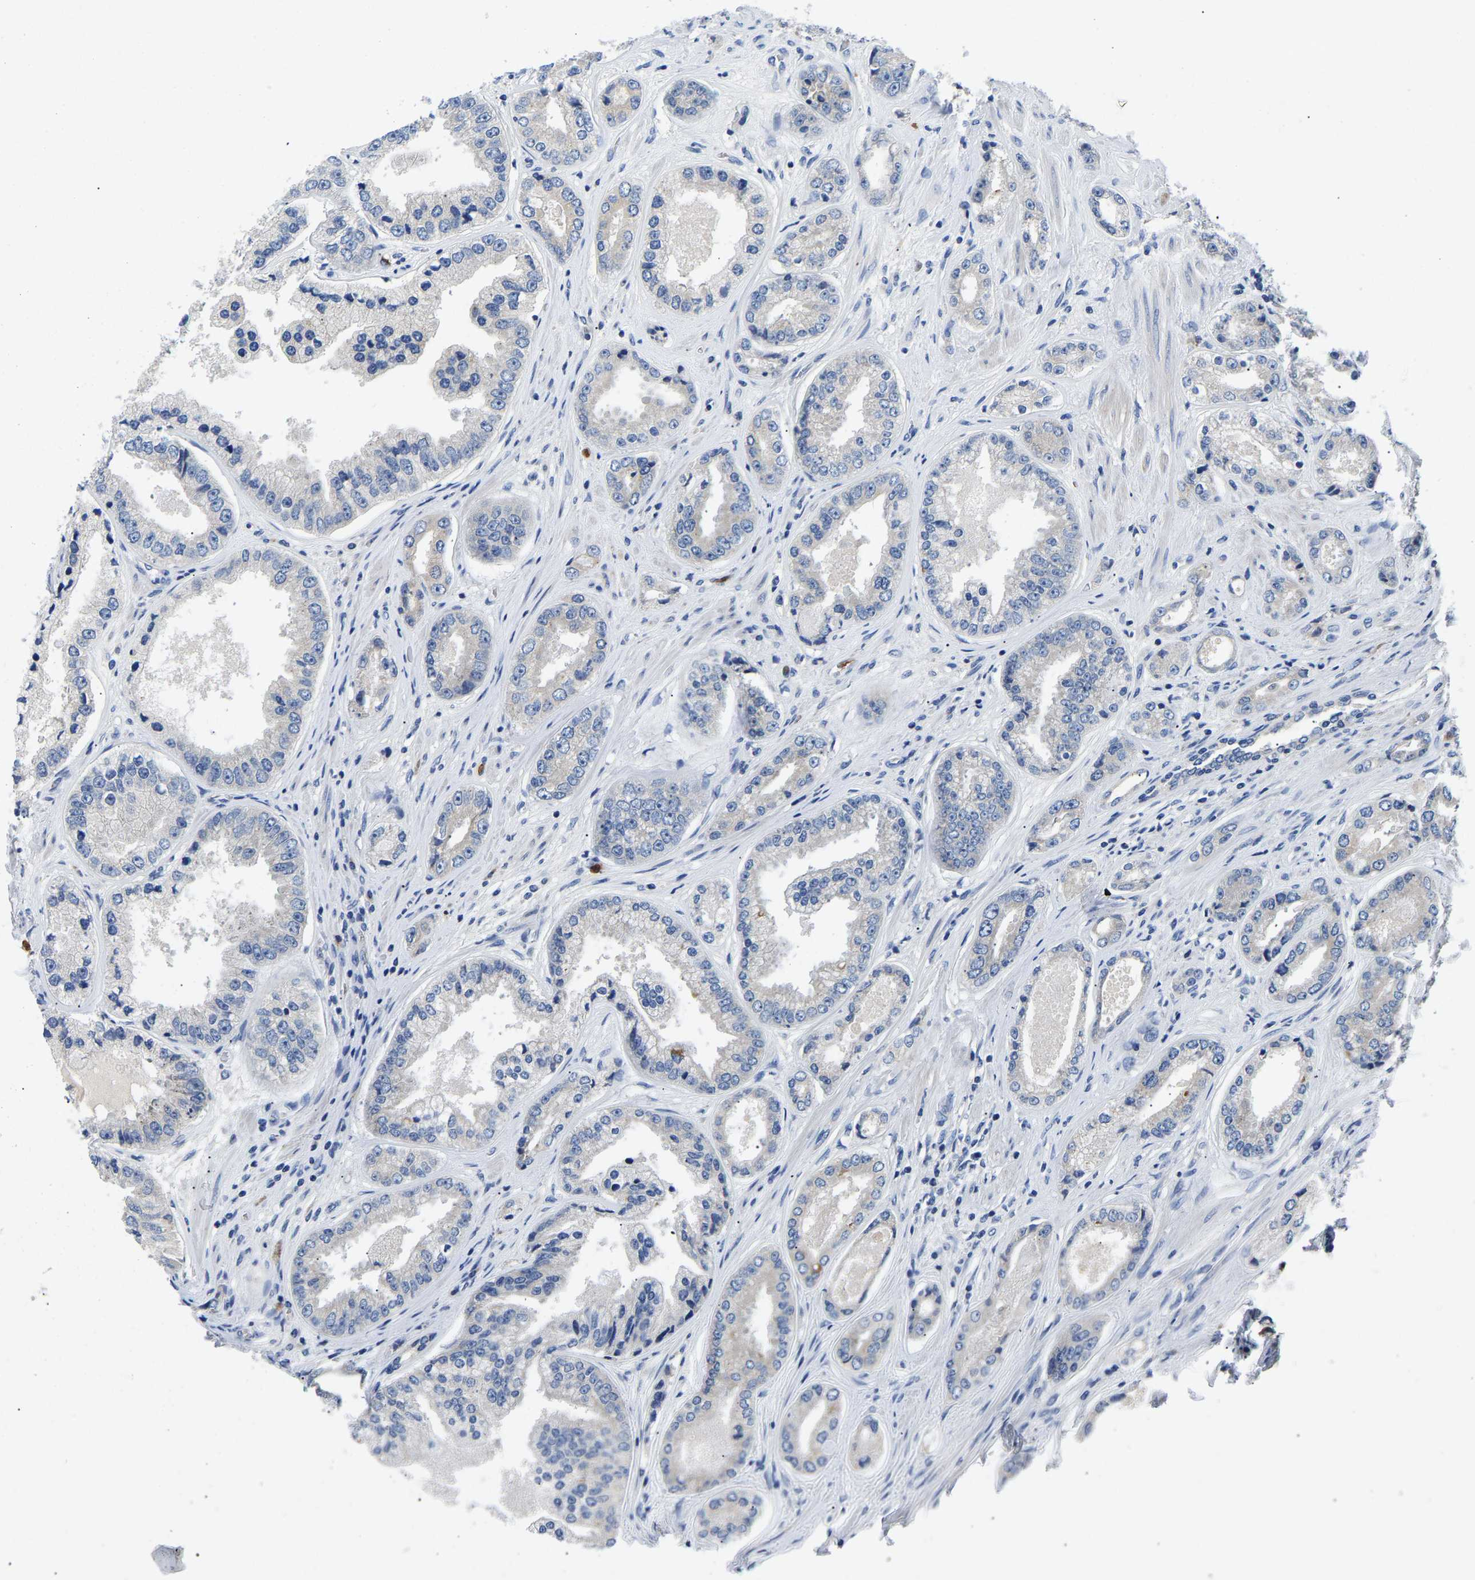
{"staining": {"intensity": "negative", "quantity": "none", "location": "none"}, "tissue": "prostate cancer", "cell_type": "Tumor cells", "image_type": "cancer", "snomed": [{"axis": "morphology", "description": "Adenocarcinoma, High grade"}, {"axis": "topography", "description": "Prostate"}], "caption": "Immunohistochemistry of human adenocarcinoma (high-grade) (prostate) reveals no staining in tumor cells. (DAB immunohistochemistry visualized using brightfield microscopy, high magnification).", "gene": "TOR1B", "patient": {"sex": "male", "age": 61}}